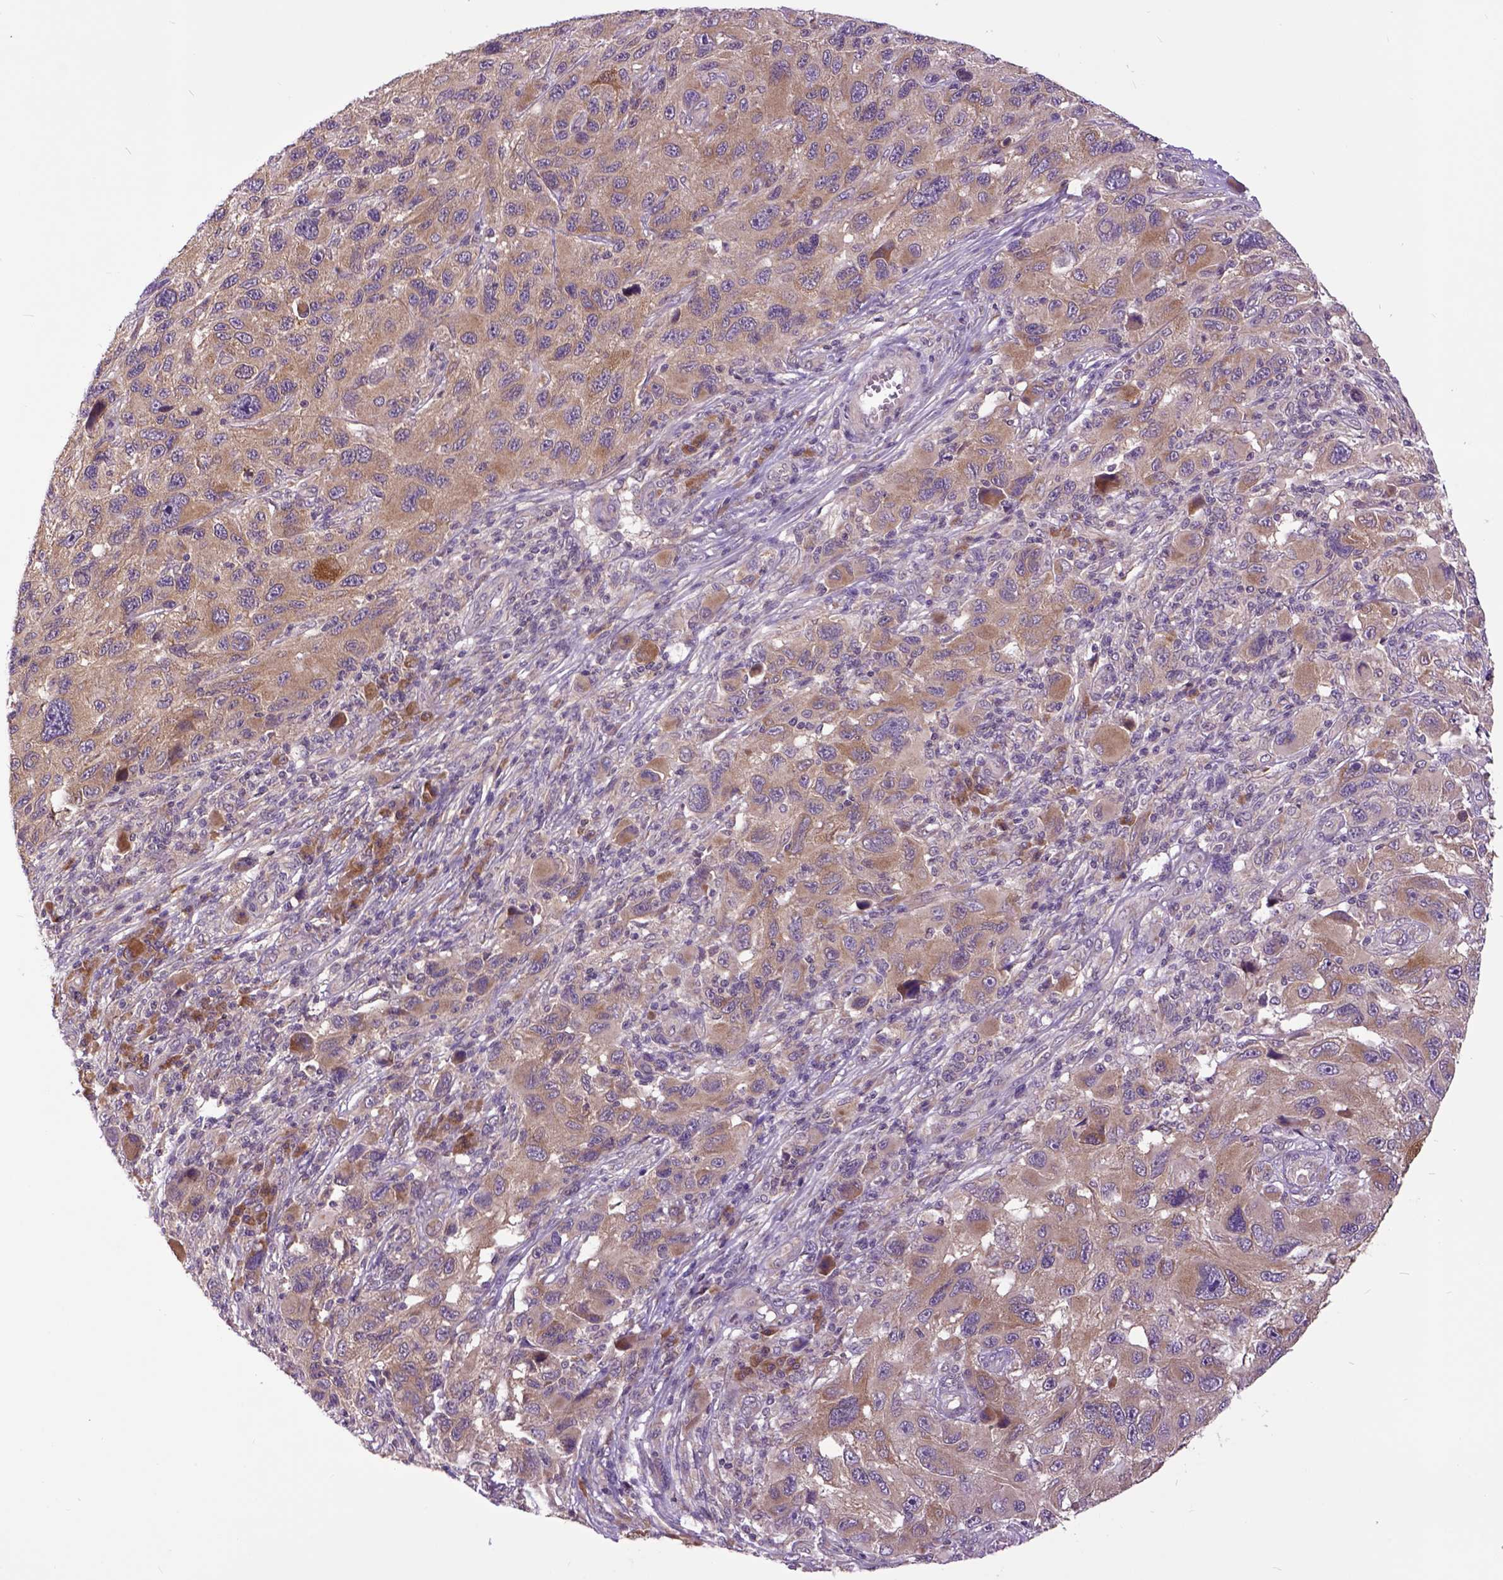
{"staining": {"intensity": "weak", "quantity": ">75%", "location": "cytoplasmic/membranous"}, "tissue": "melanoma", "cell_type": "Tumor cells", "image_type": "cancer", "snomed": [{"axis": "morphology", "description": "Malignant melanoma, NOS"}, {"axis": "topography", "description": "Skin"}], "caption": "High-magnification brightfield microscopy of melanoma stained with DAB (3,3'-diaminobenzidine) (brown) and counterstained with hematoxylin (blue). tumor cells exhibit weak cytoplasmic/membranous positivity is seen in approximately>75% of cells.", "gene": "ARL1", "patient": {"sex": "male", "age": 53}}